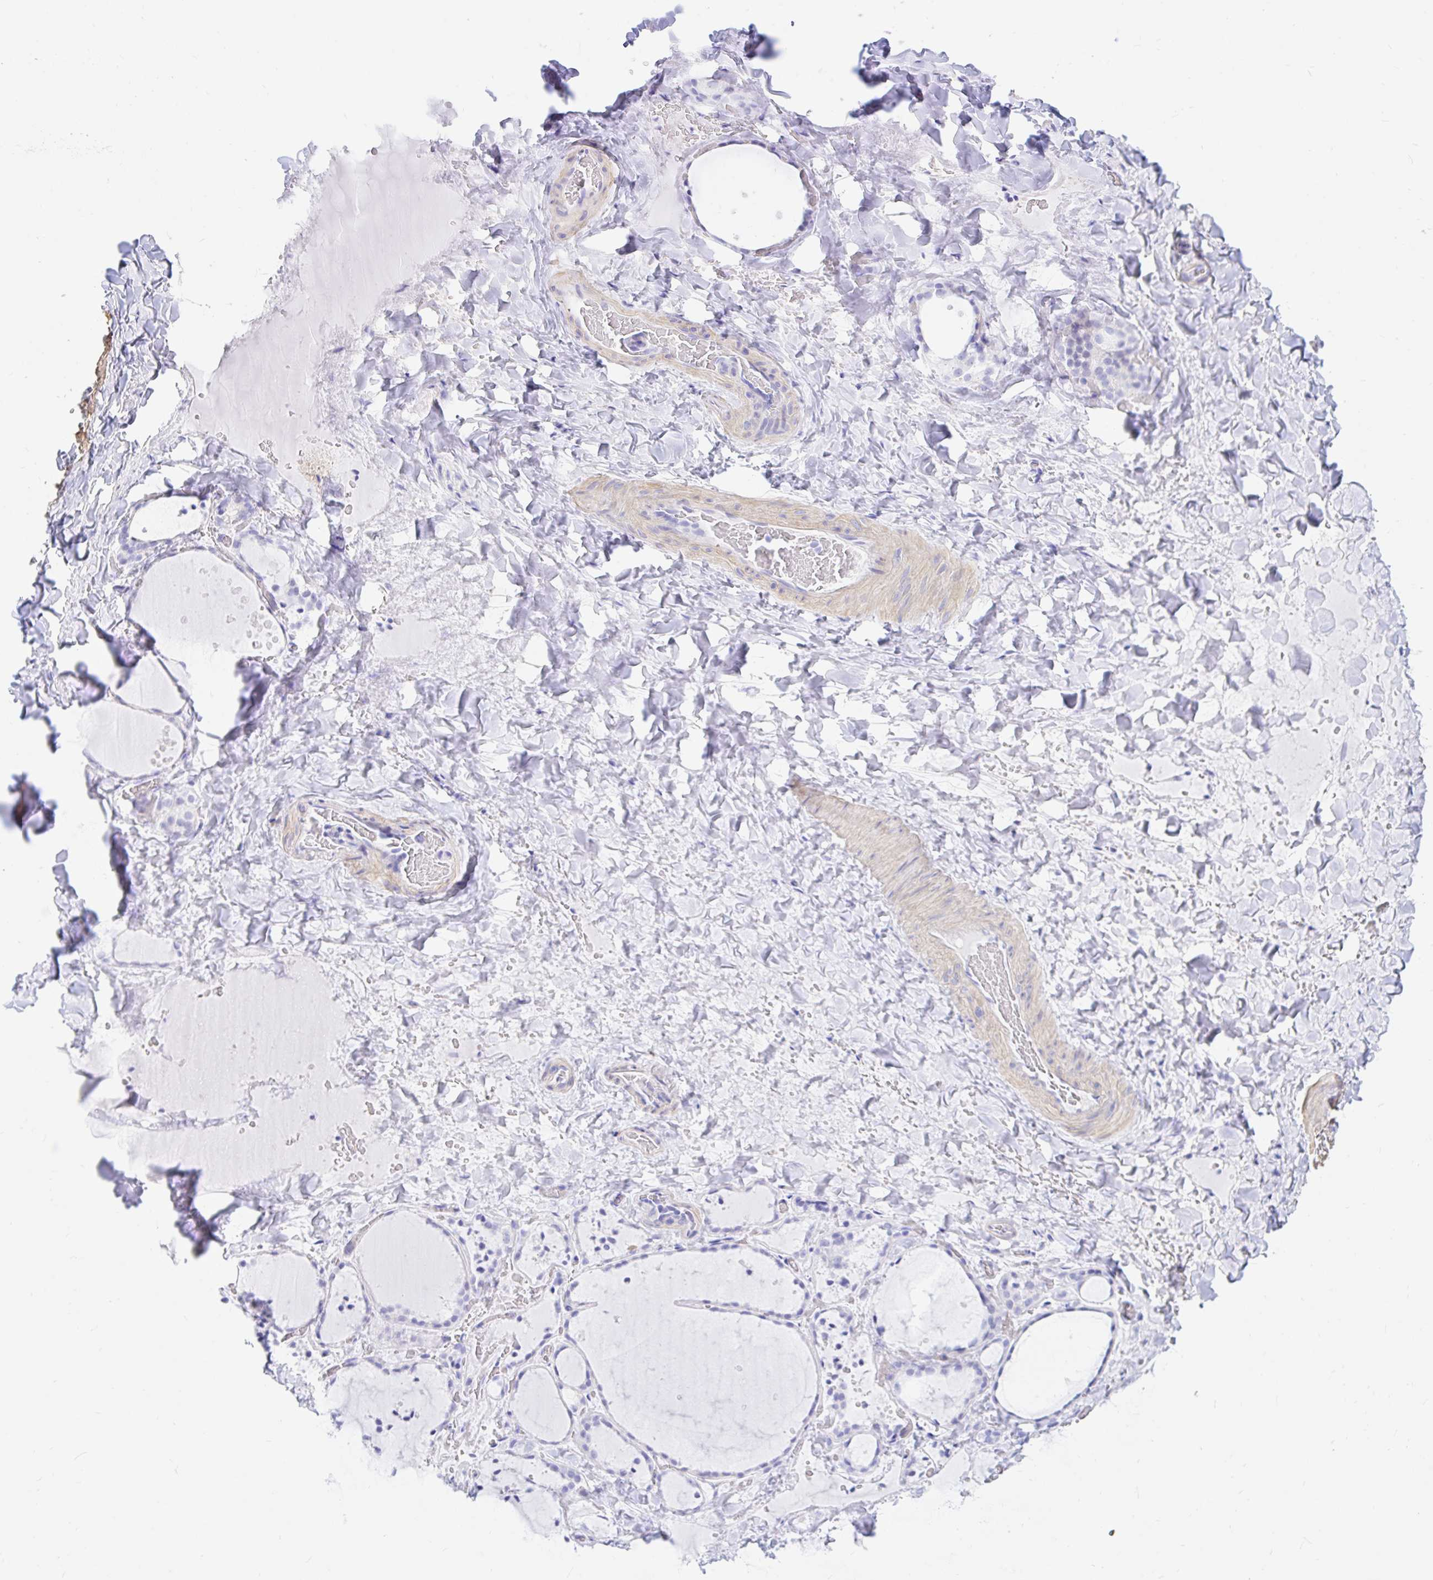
{"staining": {"intensity": "negative", "quantity": "none", "location": "none"}, "tissue": "thyroid gland", "cell_type": "Glandular cells", "image_type": "normal", "snomed": [{"axis": "morphology", "description": "Normal tissue, NOS"}, {"axis": "topography", "description": "Thyroid gland"}], "caption": "Immunohistochemical staining of normal thyroid gland shows no significant expression in glandular cells.", "gene": "PPP1R1B", "patient": {"sex": "female", "age": 36}}